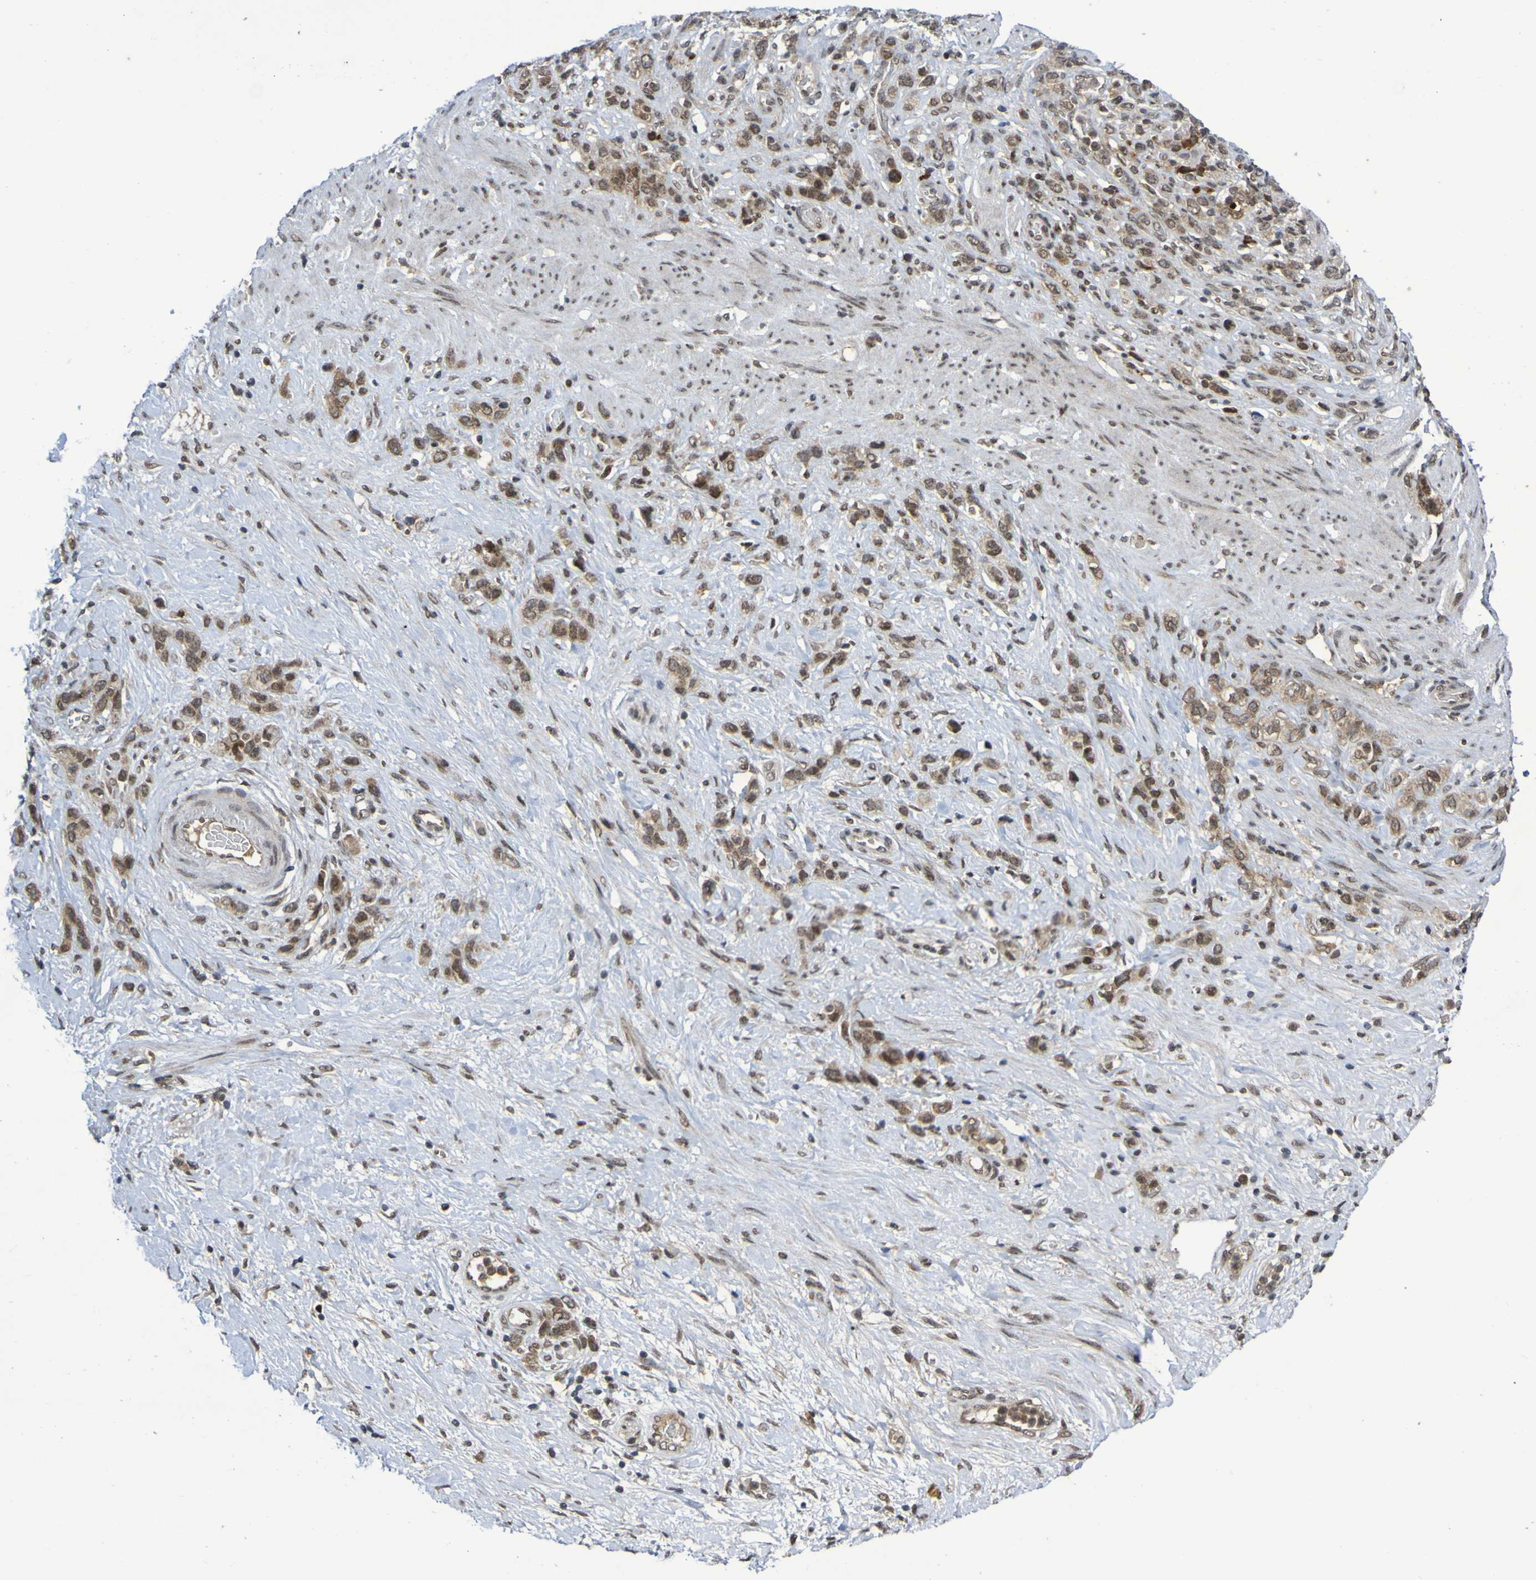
{"staining": {"intensity": "moderate", "quantity": ">75%", "location": "cytoplasmic/membranous,nuclear"}, "tissue": "stomach cancer", "cell_type": "Tumor cells", "image_type": "cancer", "snomed": [{"axis": "morphology", "description": "Adenocarcinoma, NOS"}, {"axis": "morphology", "description": "Adenocarcinoma, High grade"}, {"axis": "topography", "description": "Stomach, upper"}, {"axis": "topography", "description": "Stomach, lower"}], "caption": "Immunohistochemistry micrograph of neoplastic tissue: stomach adenocarcinoma (high-grade) stained using IHC displays medium levels of moderate protein expression localized specifically in the cytoplasmic/membranous and nuclear of tumor cells, appearing as a cytoplasmic/membranous and nuclear brown color.", "gene": "ITLN1", "patient": {"sex": "female", "age": 65}}